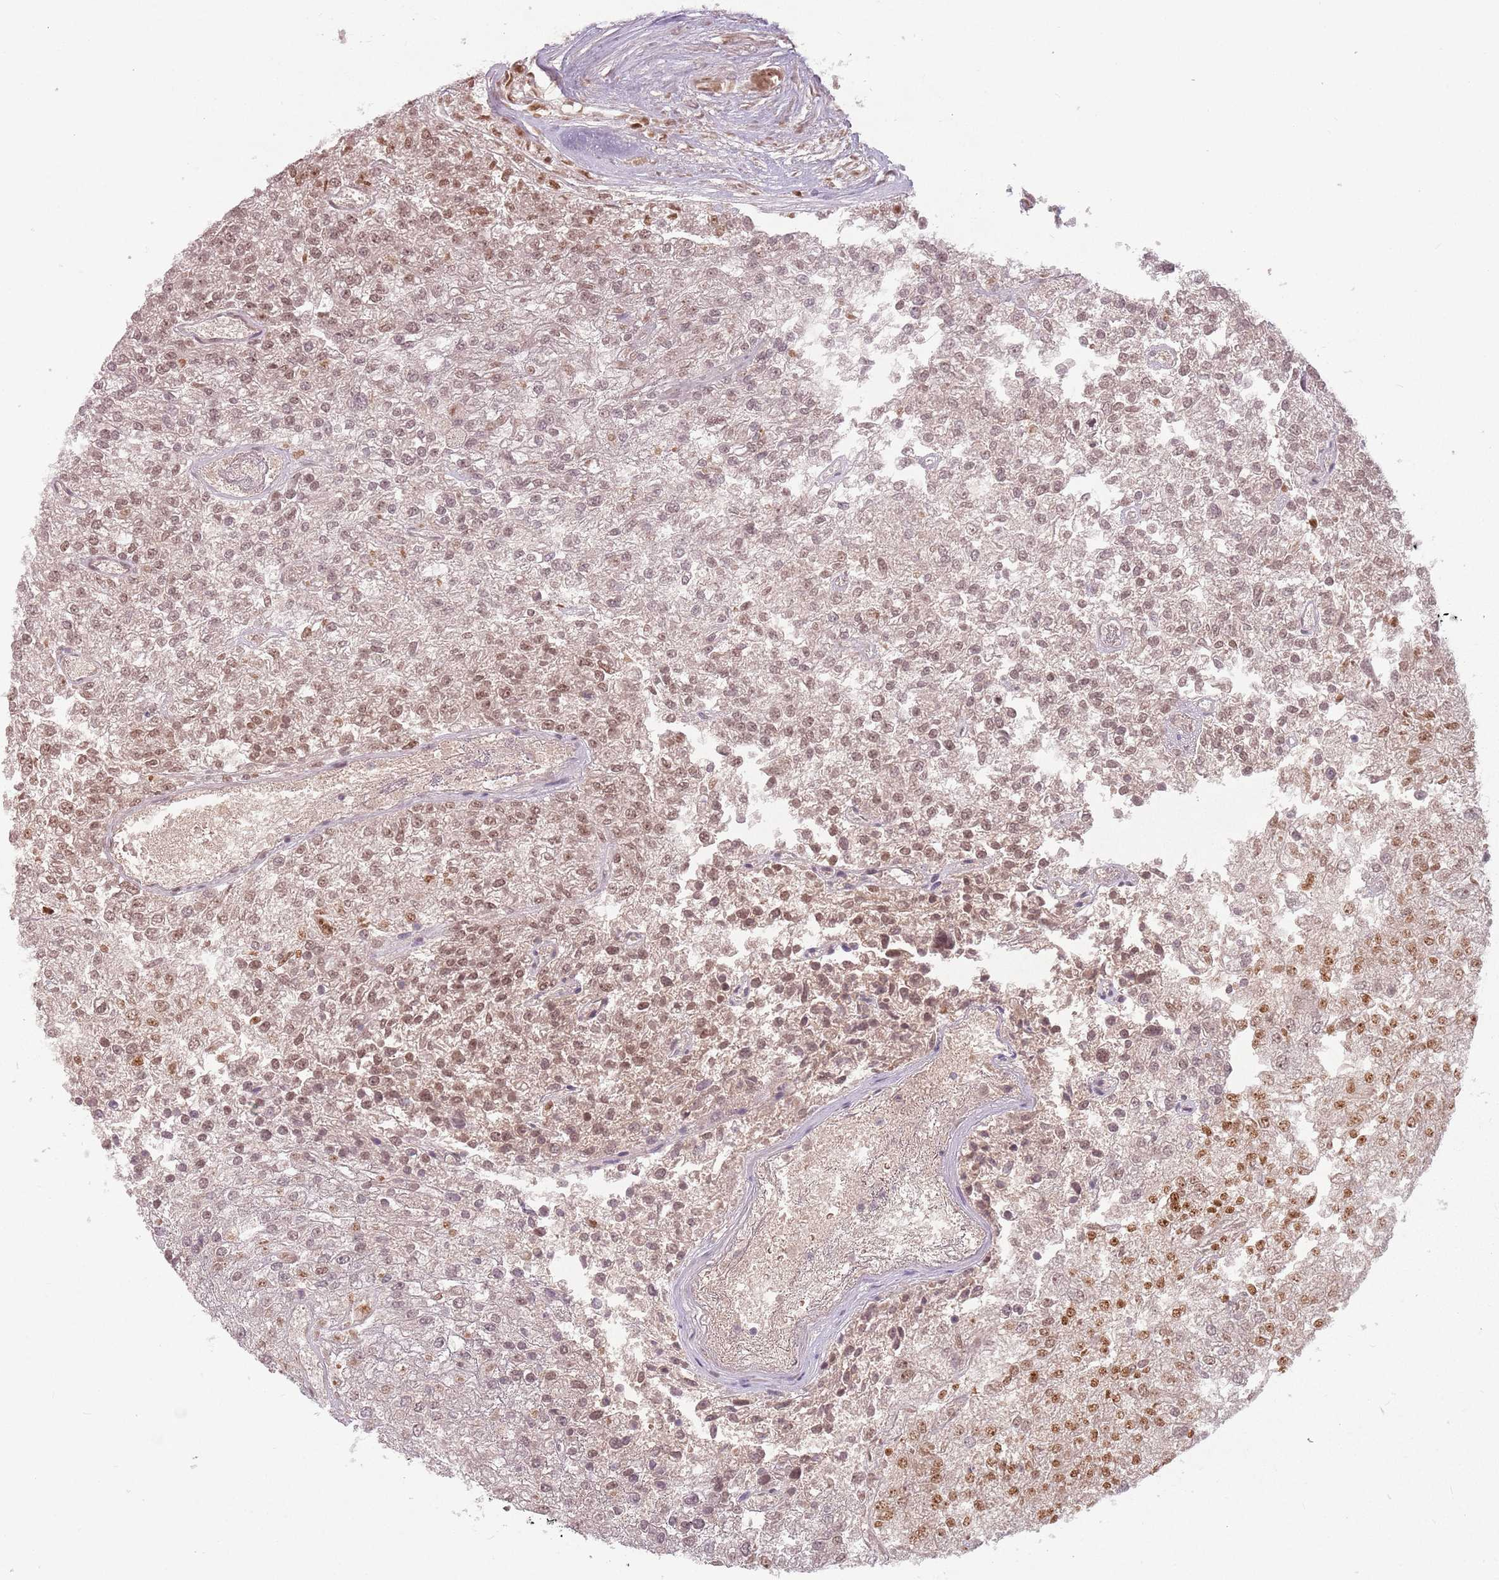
{"staining": {"intensity": "moderate", "quantity": ">75%", "location": "nuclear"}, "tissue": "renal cancer", "cell_type": "Tumor cells", "image_type": "cancer", "snomed": [{"axis": "morphology", "description": "Adenocarcinoma, NOS"}, {"axis": "topography", "description": "Kidney"}], "caption": "Renal adenocarcinoma stained with a protein marker demonstrates moderate staining in tumor cells.", "gene": "NCBP1", "patient": {"sex": "female", "age": 54}}